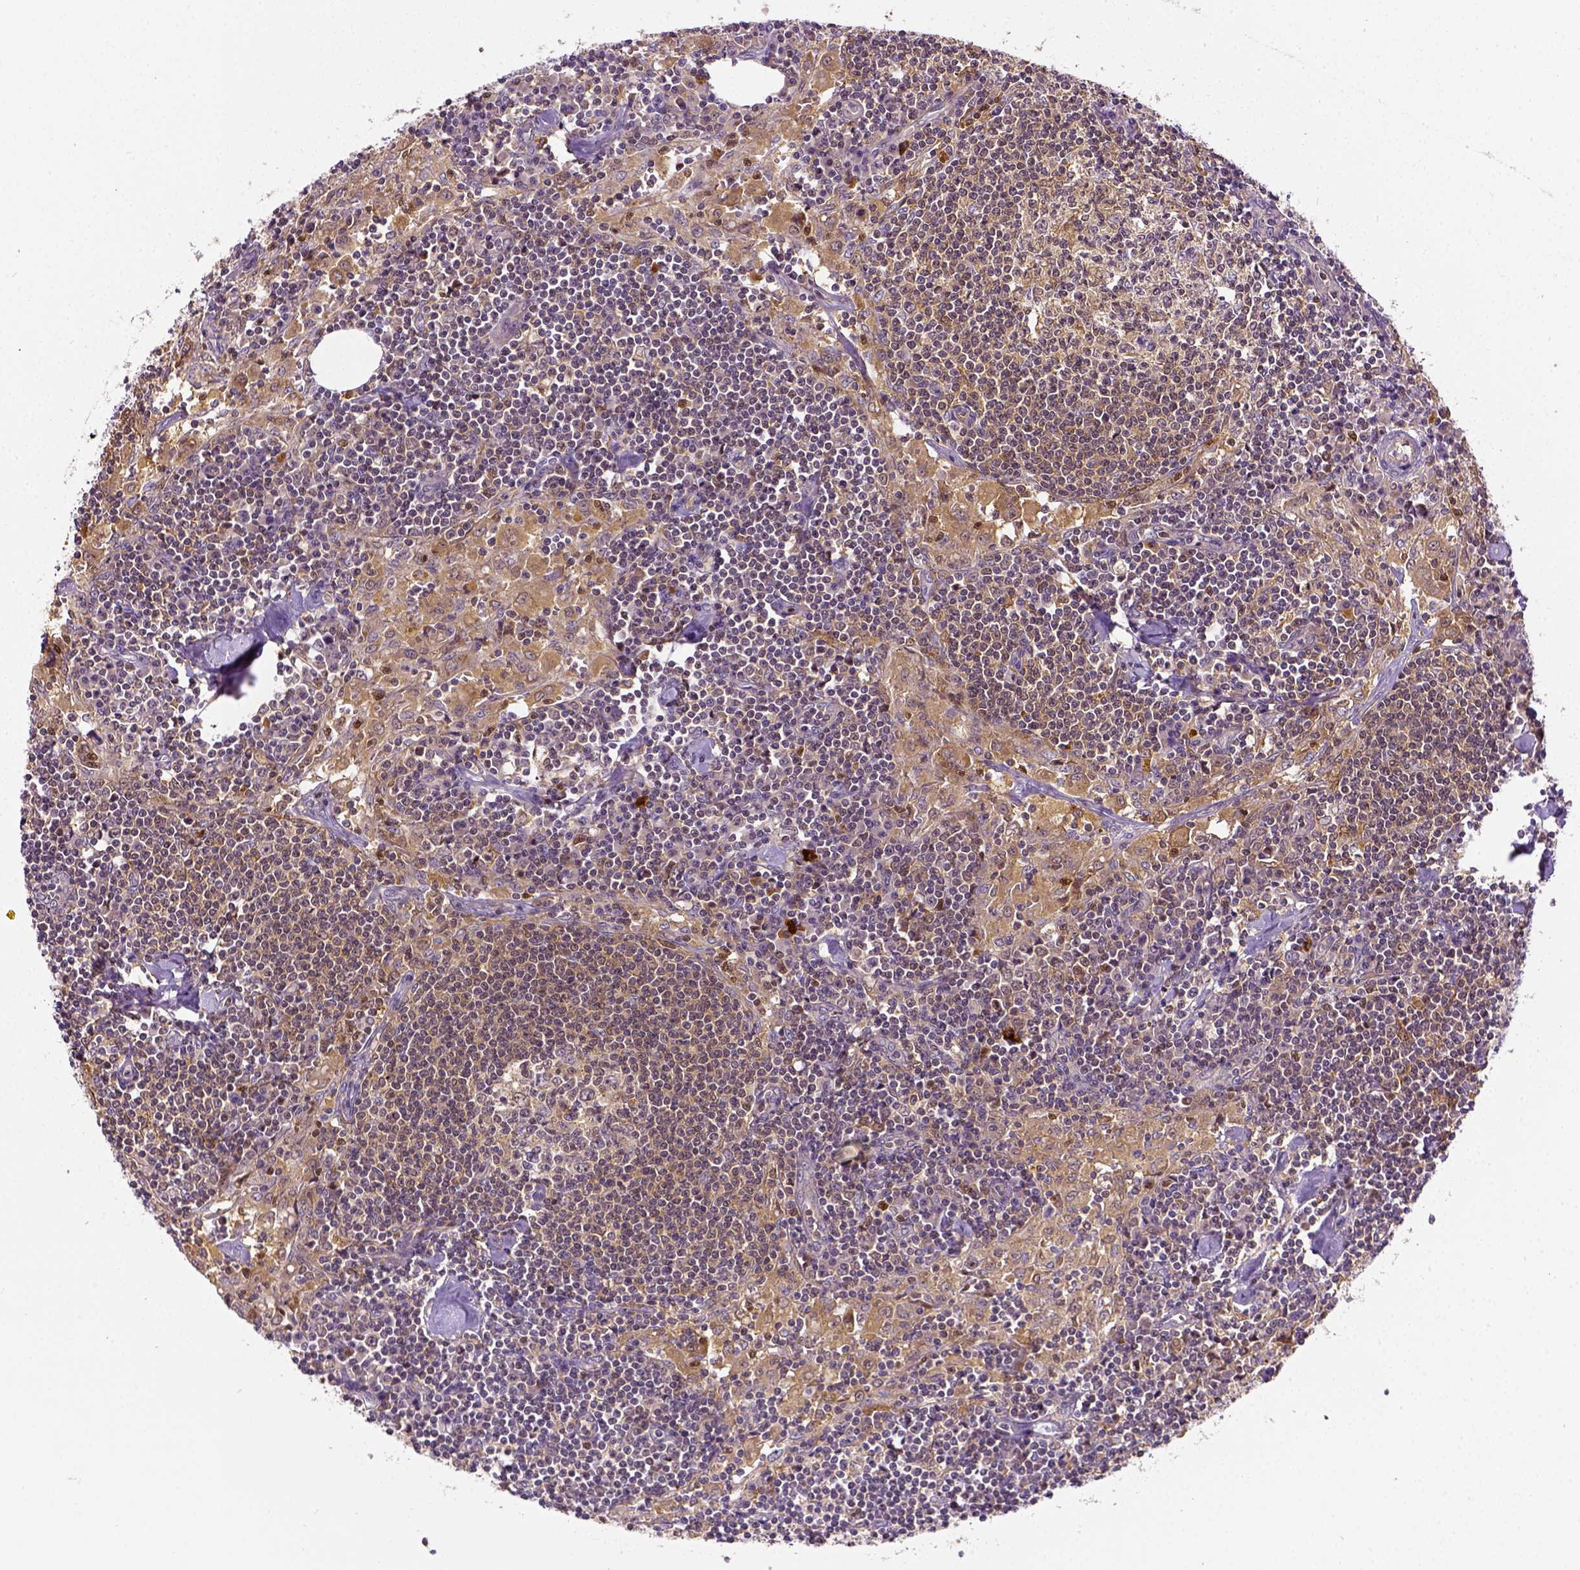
{"staining": {"intensity": "moderate", "quantity": ">75%", "location": "cytoplasmic/membranous"}, "tissue": "lymph node", "cell_type": "Germinal center cells", "image_type": "normal", "snomed": [{"axis": "morphology", "description": "Normal tissue, NOS"}, {"axis": "topography", "description": "Lymph node"}], "caption": "Brown immunohistochemical staining in normal human lymph node reveals moderate cytoplasmic/membranous positivity in approximately >75% of germinal center cells. (IHC, brightfield microscopy, high magnification).", "gene": "MATK", "patient": {"sex": "male", "age": 55}}